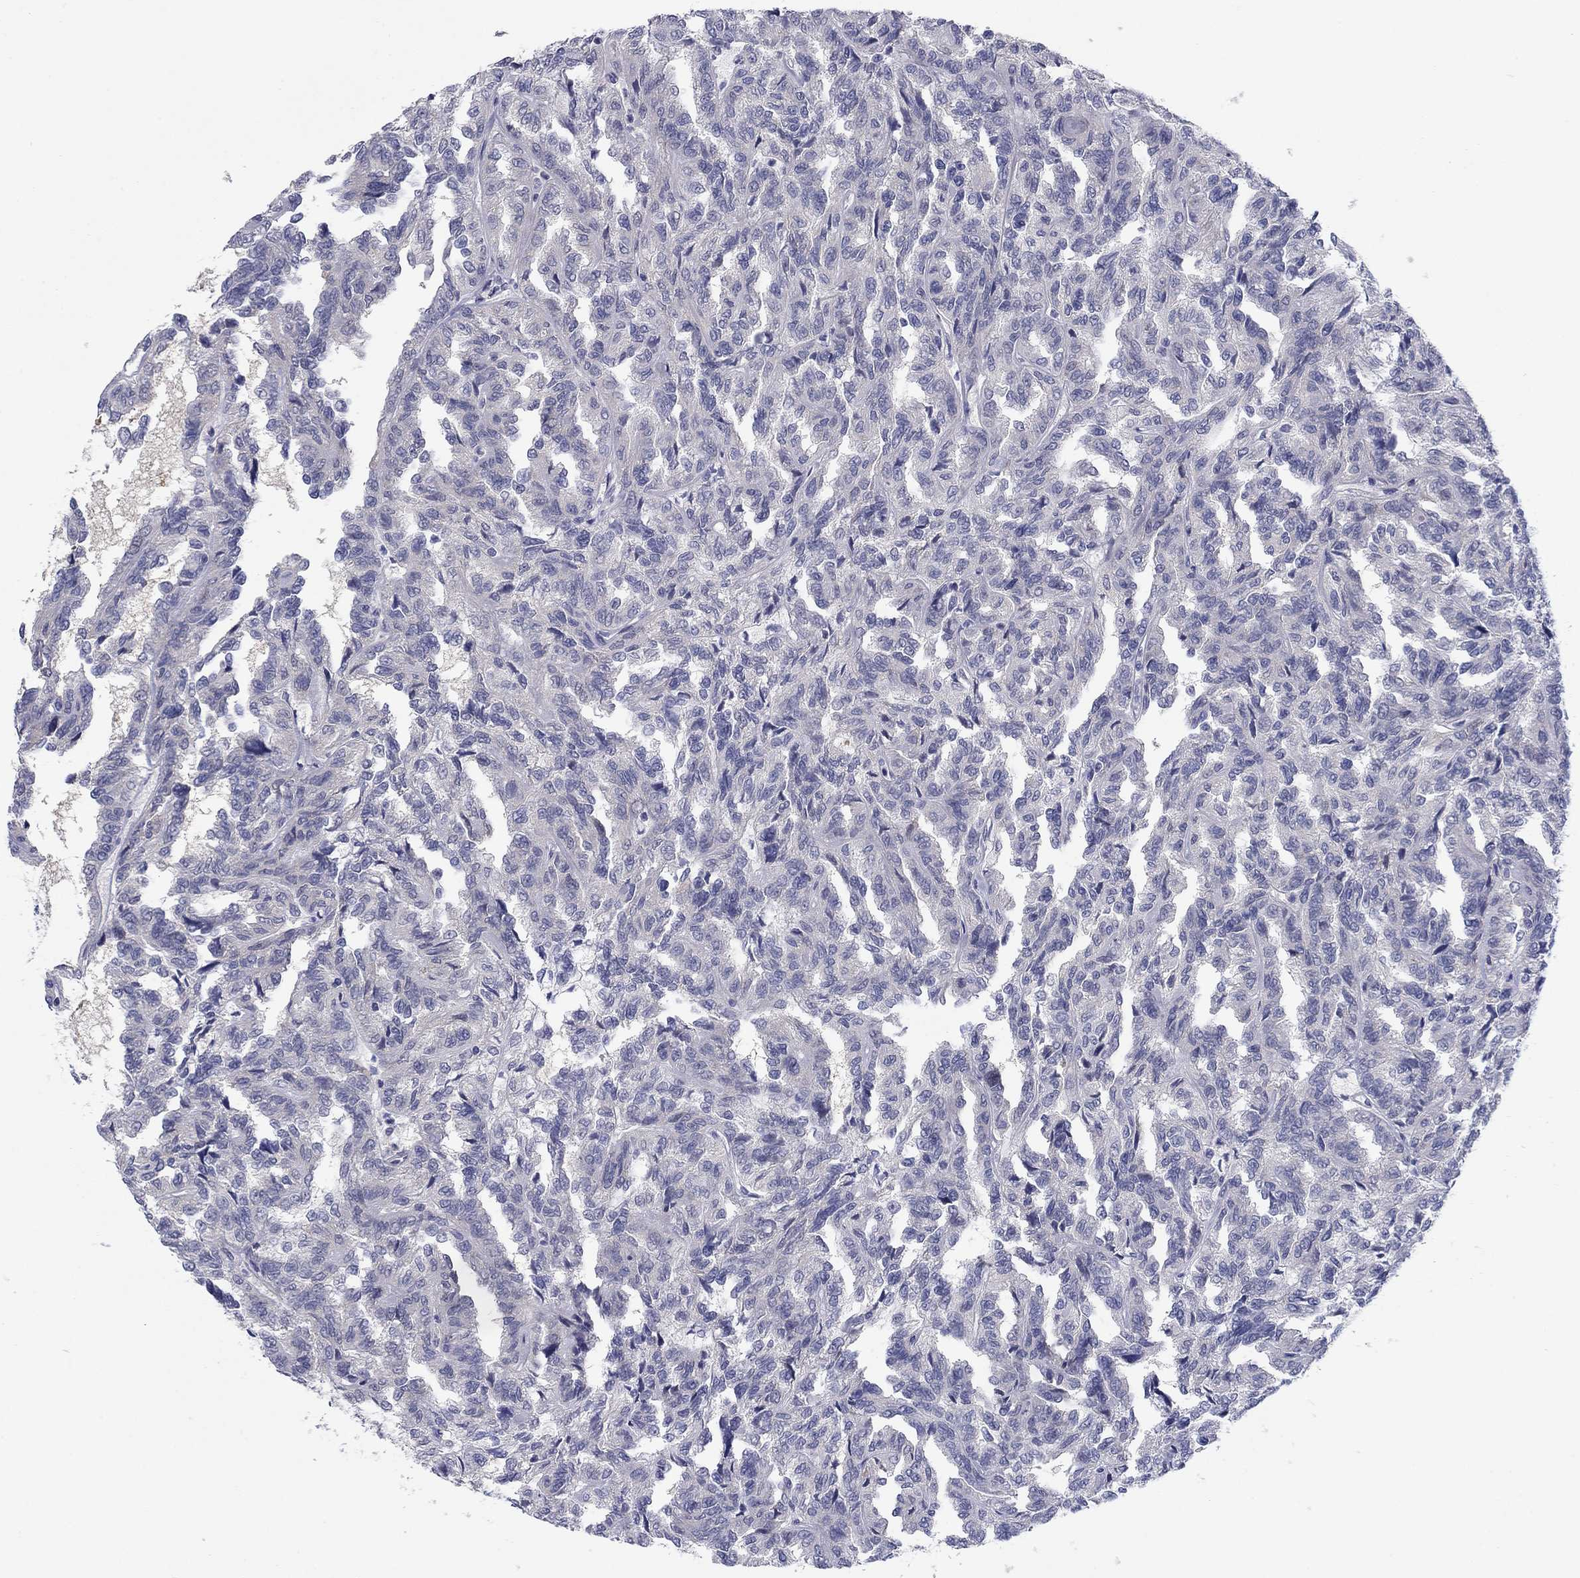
{"staining": {"intensity": "negative", "quantity": "none", "location": "none"}, "tissue": "renal cancer", "cell_type": "Tumor cells", "image_type": "cancer", "snomed": [{"axis": "morphology", "description": "Adenocarcinoma, NOS"}, {"axis": "topography", "description": "Kidney"}], "caption": "Renal cancer stained for a protein using IHC displays no expression tumor cells.", "gene": "GRHPR", "patient": {"sex": "male", "age": 79}}